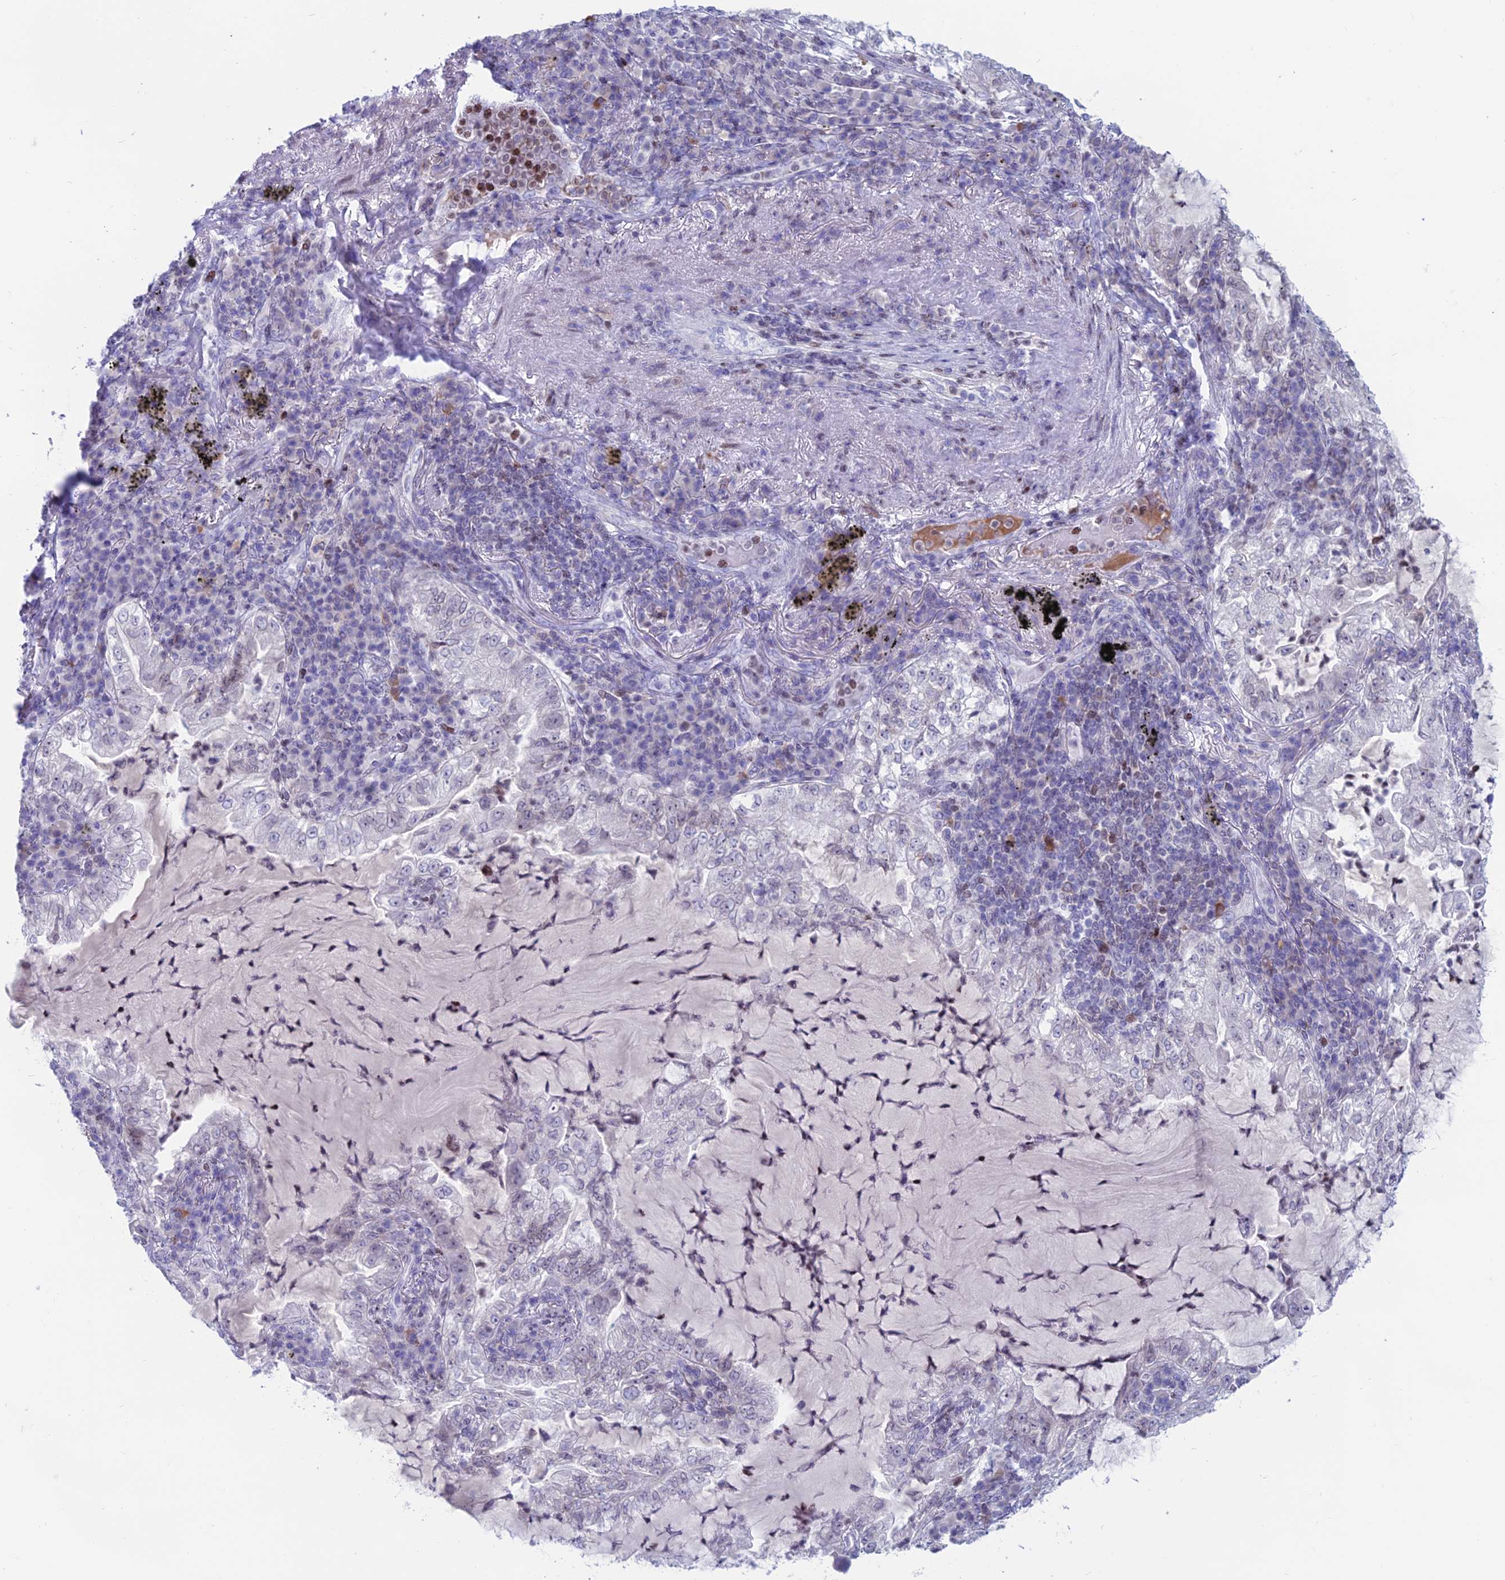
{"staining": {"intensity": "negative", "quantity": "none", "location": "none"}, "tissue": "lung cancer", "cell_type": "Tumor cells", "image_type": "cancer", "snomed": [{"axis": "morphology", "description": "Adenocarcinoma, NOS"}, {"axis": "topography", "description": "Lung"}], "caption": "Immunohistochemistry (IHC) of adenocarcinoma (lung) displays no expression in tumor cells. The staining was performed using DAB (3,3'-diaminobenzidine) to visualize the protein expression in brown, while the nuclei were stained in blue with hematoxylin (Magnification: 20x).", "gene": "CERS6", "patient": {"sex": "female", "age": 73}}